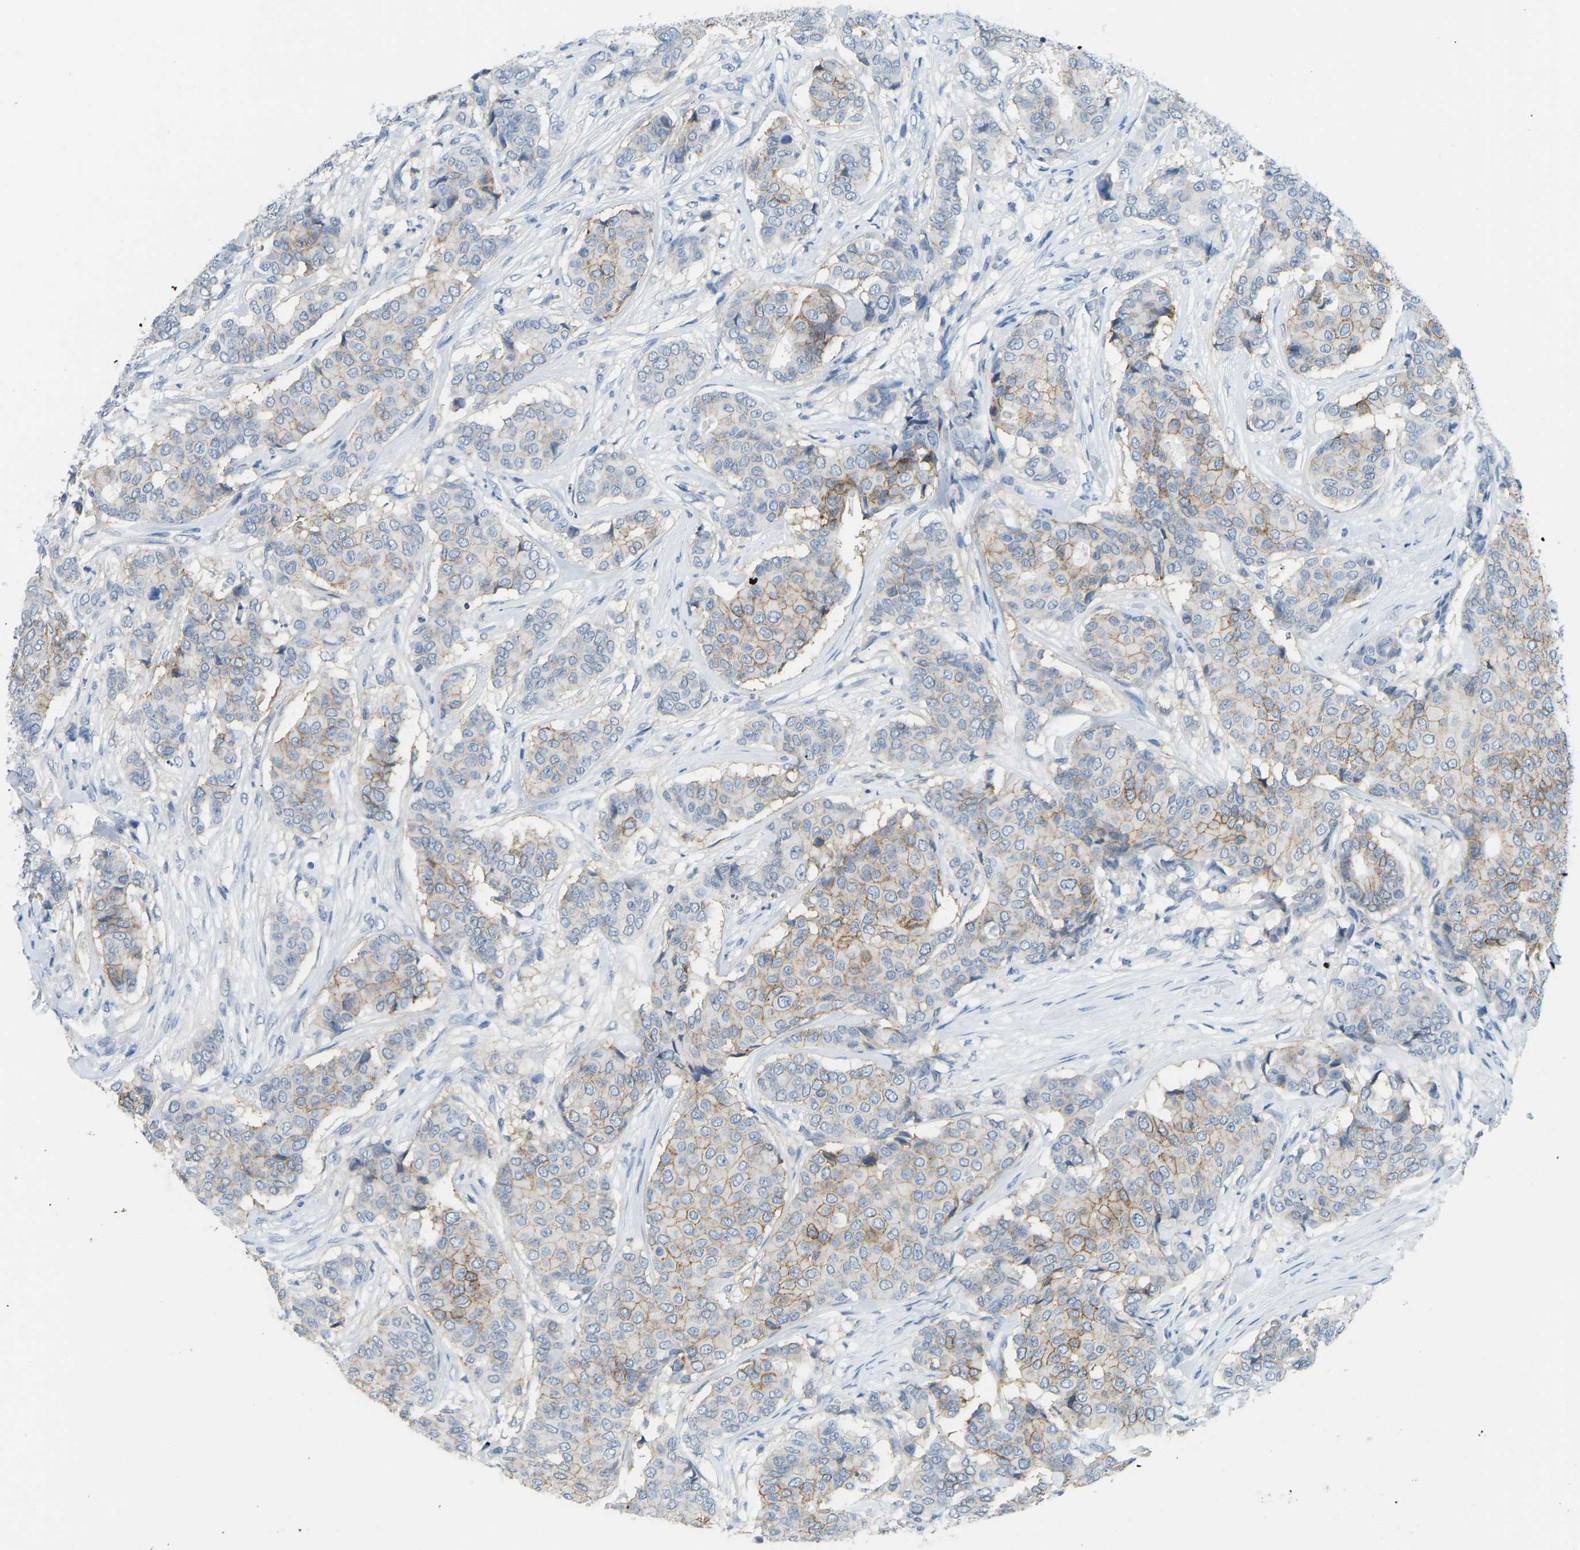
{"staining": {"intensity": "weak", "quantity": "25%-75%", "location": "cytoplasmic/membranous"}, "tissue": "breast cancer", "cell_type": "Tumor cells", "image_type": "cancer", "snomed": [{"axis": "morphology", "description": "Duct carcinoma"}, {"axis": "topography", "description": "Breast"}], "caption": "Human breast cancer (infiltrating ductal carcinoma) stained with a brown dye exhibits weak cytoplasmic/membranous positive staining in approximately 25%-75% of tumor cells.", "gene": "ATP1A1", "patient": {"sex": "female", "age": 75}}